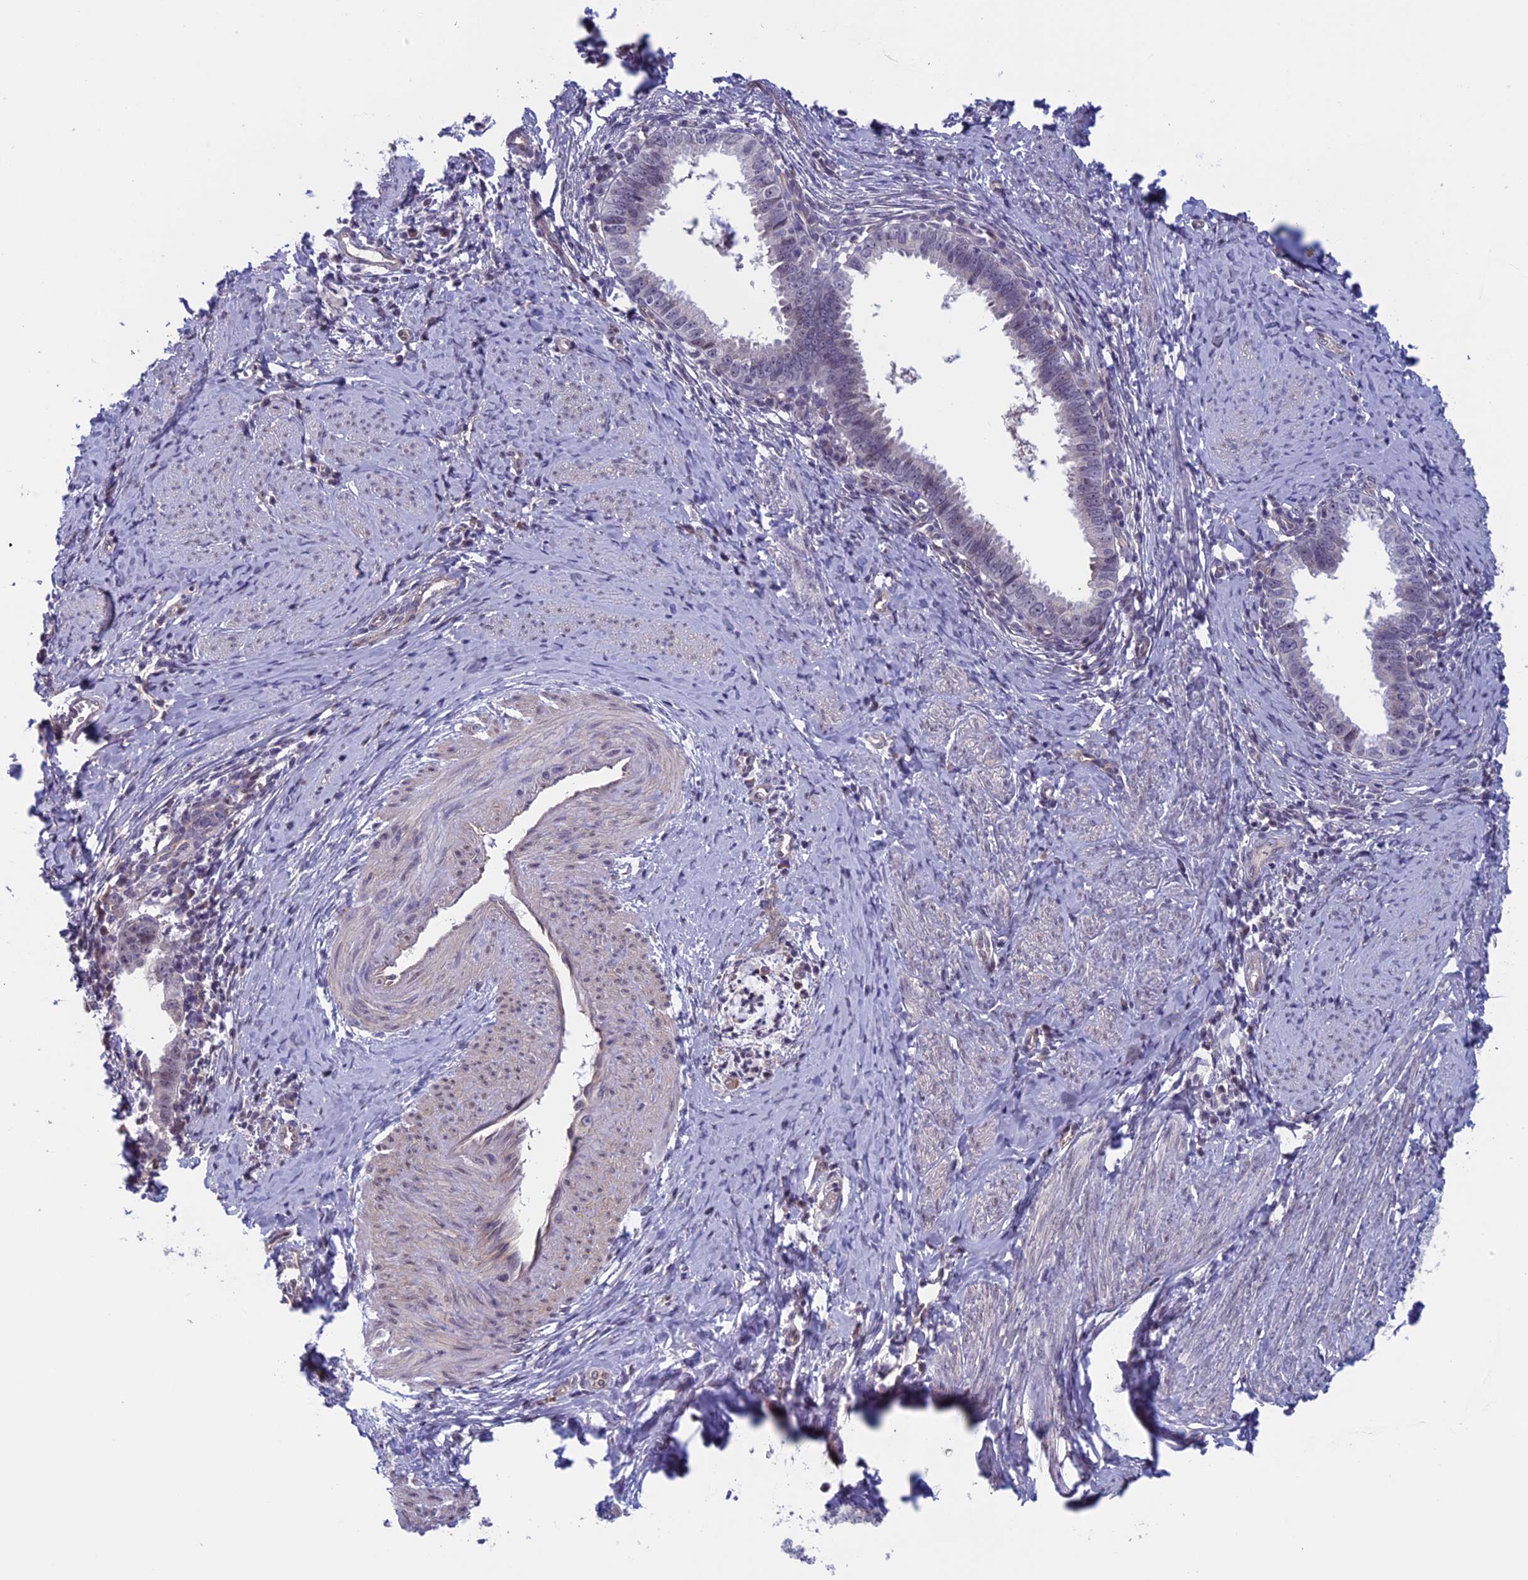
{"staining": {"intensity": "negative", "quantity": "none", "location": "none"}, "tissue": "cervical cancer", "cell_type": "Tumor cells", "image_type": "cancer", "snomed": [{"axis": "morphology", "description": "Adenocarcinoma, NOS"}, {"axis": "topography", "description": "Cervix"}], "caption": "Cervical cancer (adenocarcinoma) was stained to show a protein in brown. There is no significant staining in tumor cells.", "gene": "SLC1A6", "patient": {"sex": "female", "age": 36}}